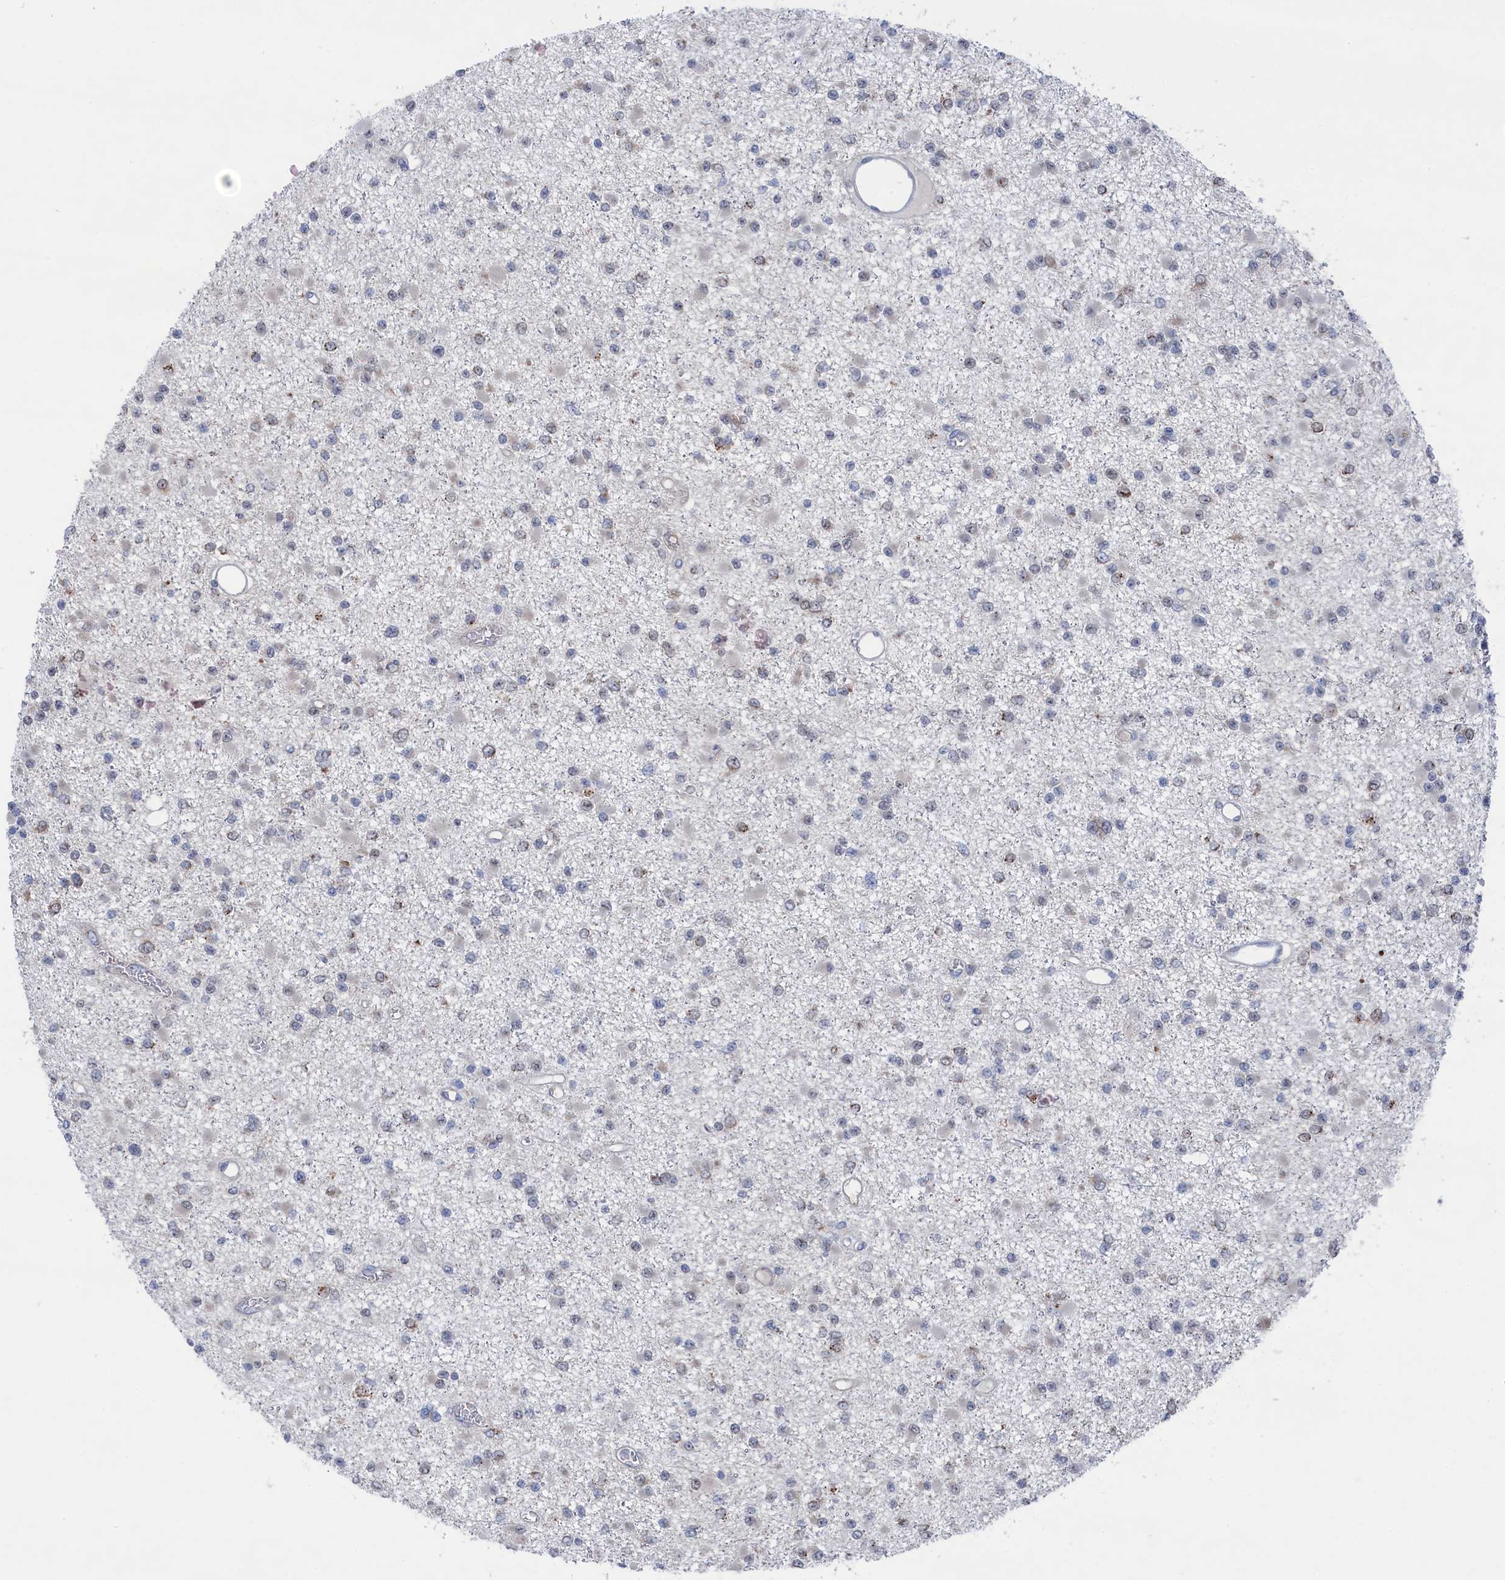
{"staining": {"intensity": "moderate", "quantity": "<25%", "location": "cytoplasmic/membranous"}, "tissue": "glioma", "cell_type": "Tumor cells", "image_type": "cancer", "snomed": [{"axis": "morphology", "description": "Glioma, malignant, Low grade"}, {"axis": "topography", "description": "Brain"}], "caption": "Immunohistochemistry image of human glioma stained for a protein (brown), which displays low levels of moderate cytoplasmic/membranous staining in approximately <25% of tumor cells.", "gene": "IRX1", "patient": {"sex": "female", "age": 22}}